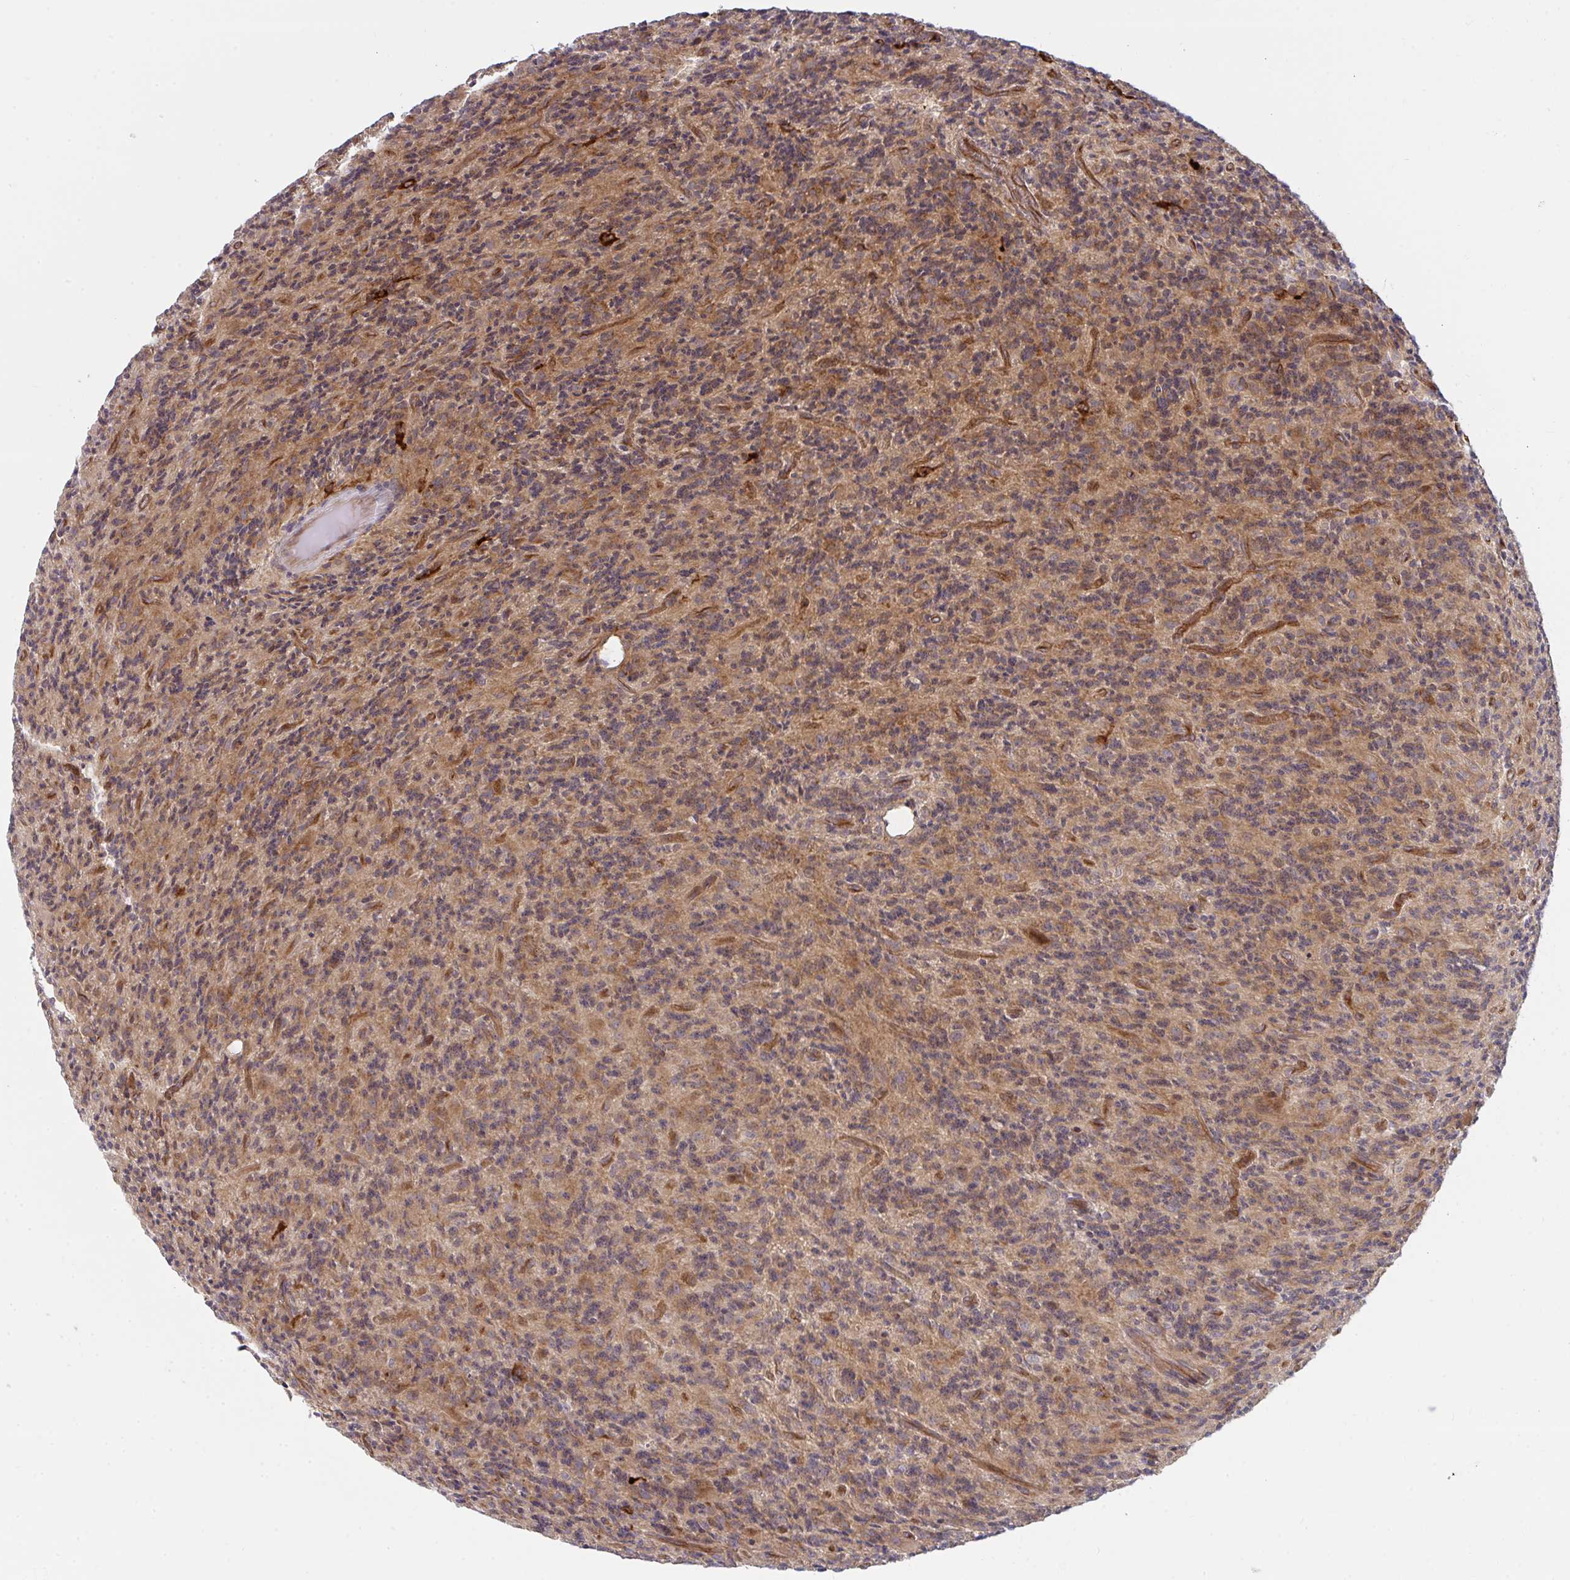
{"staining": {"intensity": "moderate", "quantity": "25%-75%", "location": "cytoplasmic/membranous"}, "tissue": "glioma", "cell_type": "Tumor cells", "image_type": "cancer", "snomed": [{"axis": "morphology", "description": "Glioma, malignant, High grade"}, {"axis": "topography", "description": "Brain"}], "caption": "DAB (3,3'-diaminobenzidine) immunohistochemical staining of human malignant glioma (high-grade) reveals moderate cytoplasmic/membranous protein positivity in approximately 25%-75% of tumor cells. (DAB (3,3'-diaminobenzidine) = brown stain, brightfield microscopy at high magnification).", "gene": "CASP9", "patient": {"sex": "male", "age": 76}}